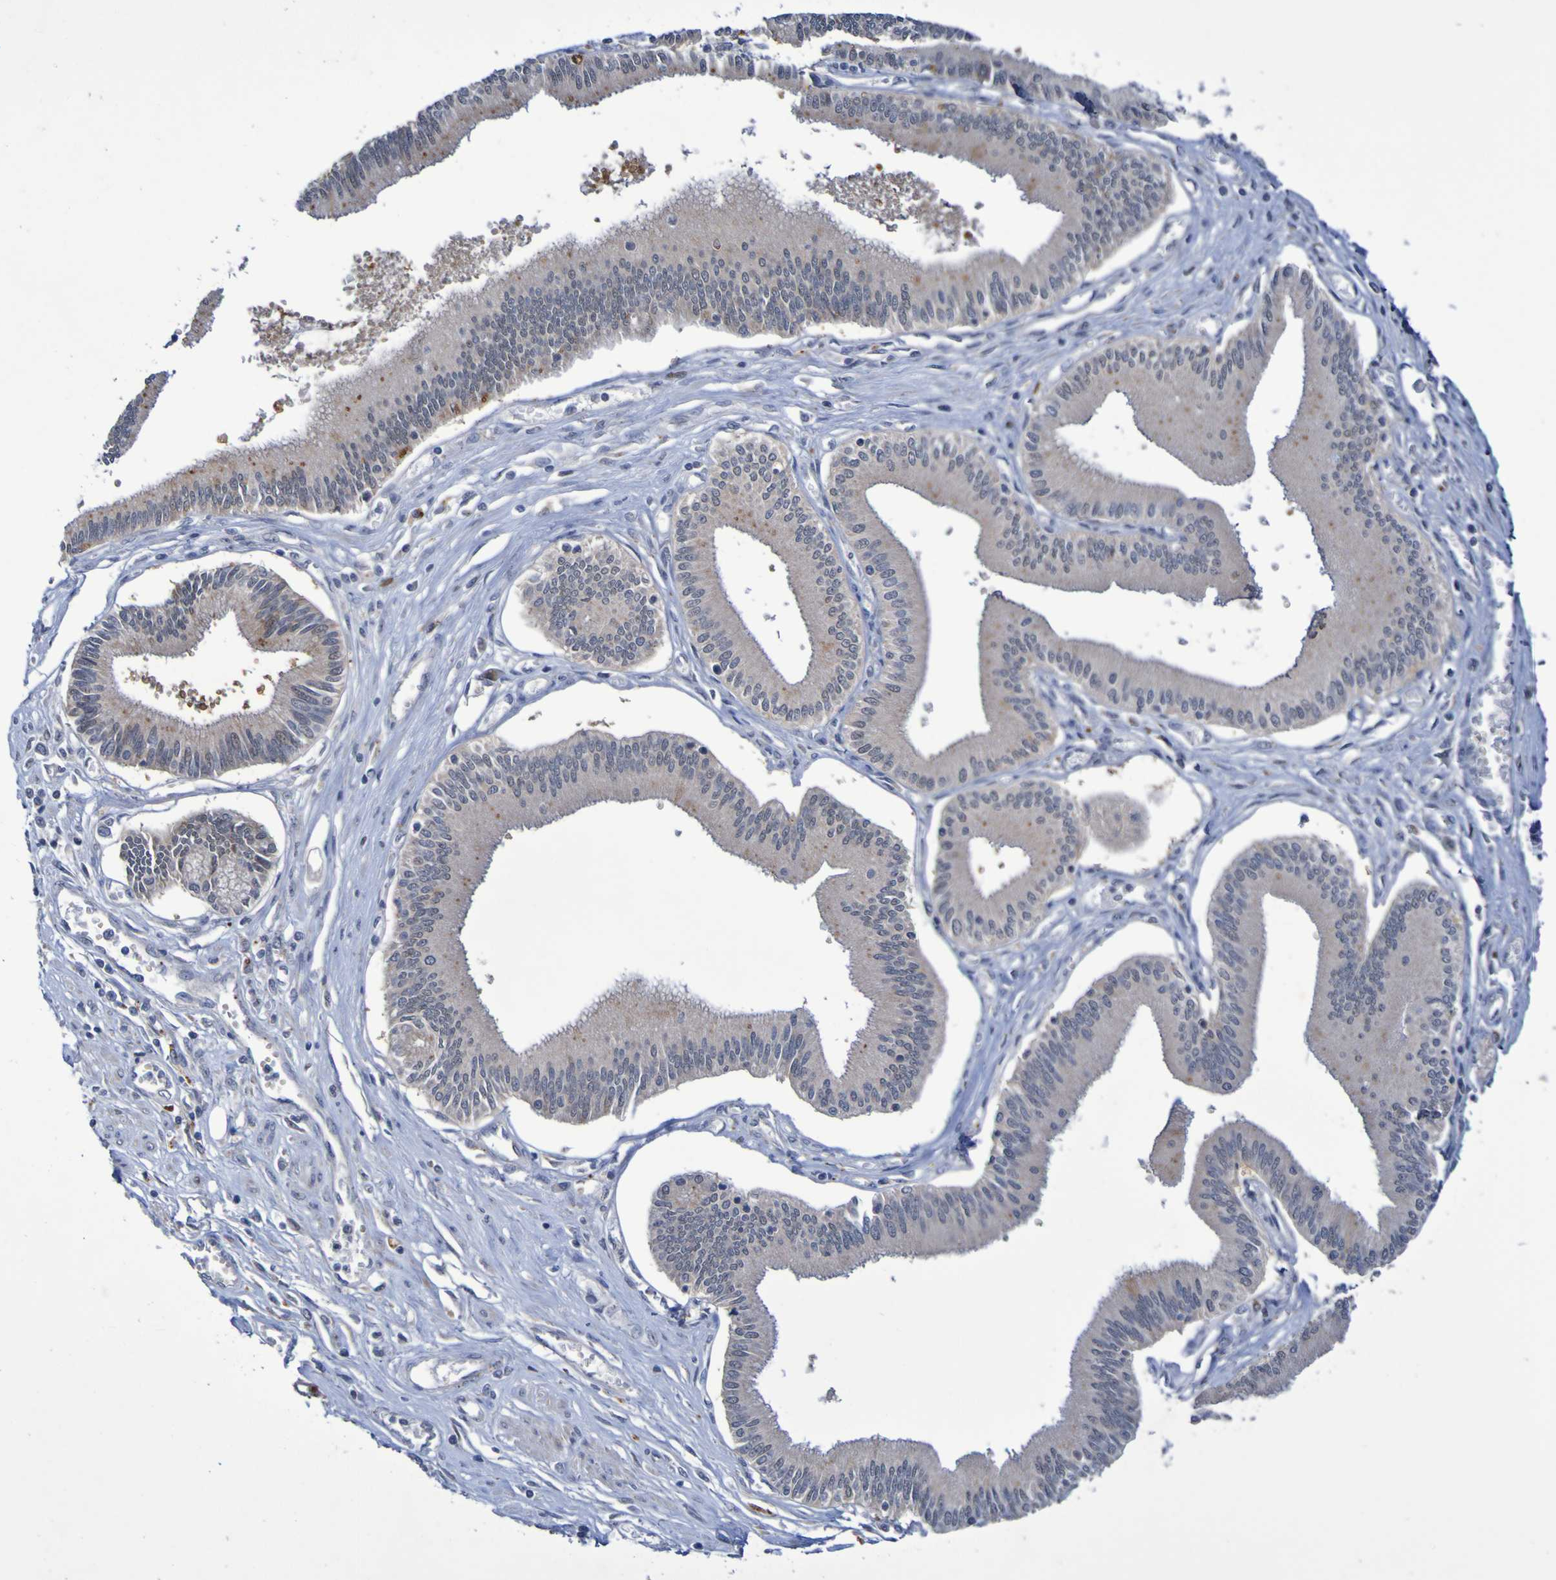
{"staining": {"intensity": "negative", "quantity": "none", "location": "none"}, "tissue": "pancreatic cancer", "cell_type": "Tumor cells", "image_type": "cancer", "snomed": [{"axis": "morphology", "description": "Adenocarcinoma, NOS"}, {"axis": "topography", "description": "Pancreas"}], "caption": "DAB (3,3'-diaminobenzidine) immunohistochemical staining of human pancreatic cancer (adenocarcinoma) shows no significant staining in tumor cells.", "gene": "FBP2", "patient": {"sex": "male", "age": 56}}